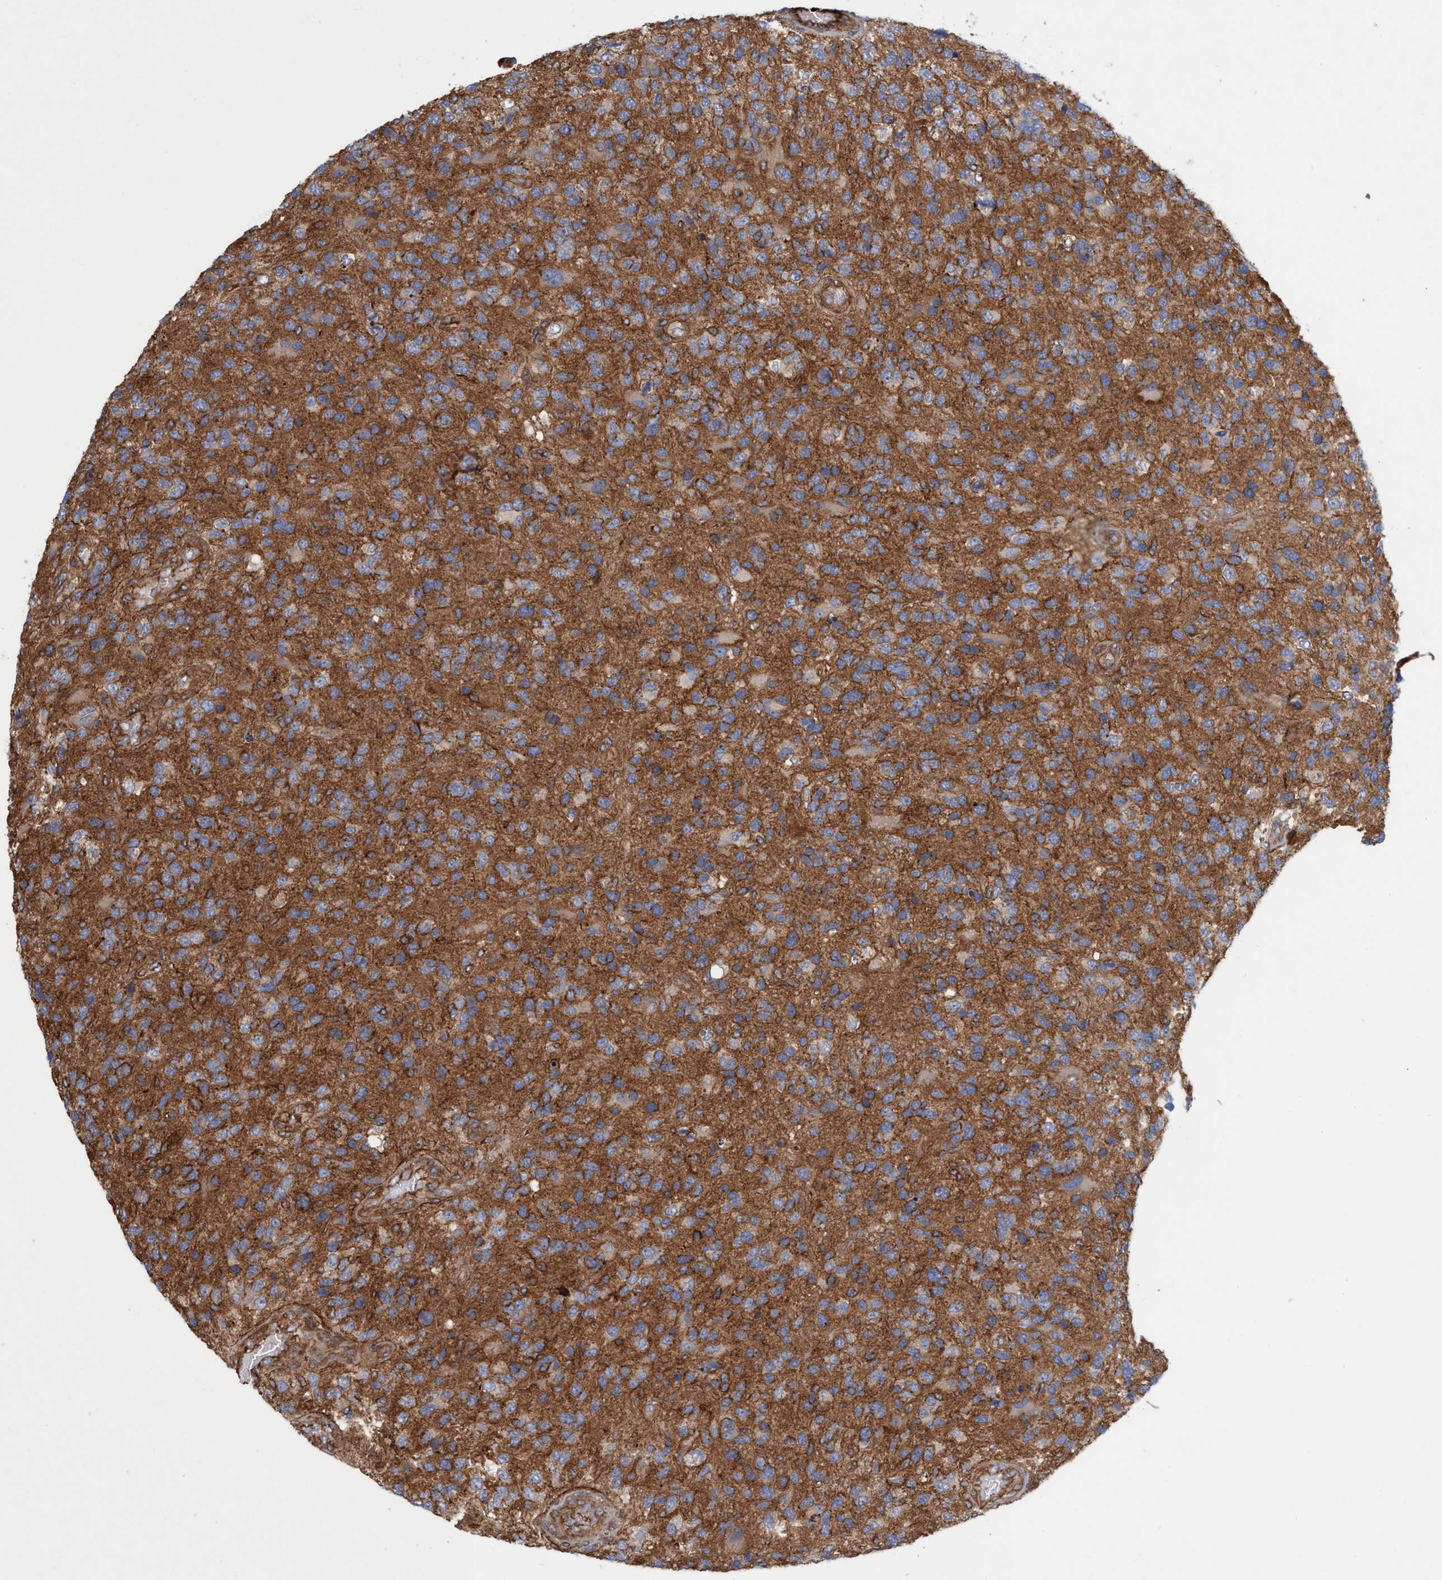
{"staining": {"intensity": "moderate", "quantity": "25%-75%", "location": "cytoplasmic/membranous"}, "tissue": "glioma", "cell_type": "Tumor cells", "image_type": "cancer", "snomed": [{"axis": "morphology", "description": "Glioma, malignant, High grade"}, {"axis": "topography", "description": "Brain"}], "caption": "A brown stain labels moderate cytoplasmic/membranous positivity of a protein in human glioma tumor cells.", "gene": "SPECC1", "patient": {"sex": "female", "age": 58}}